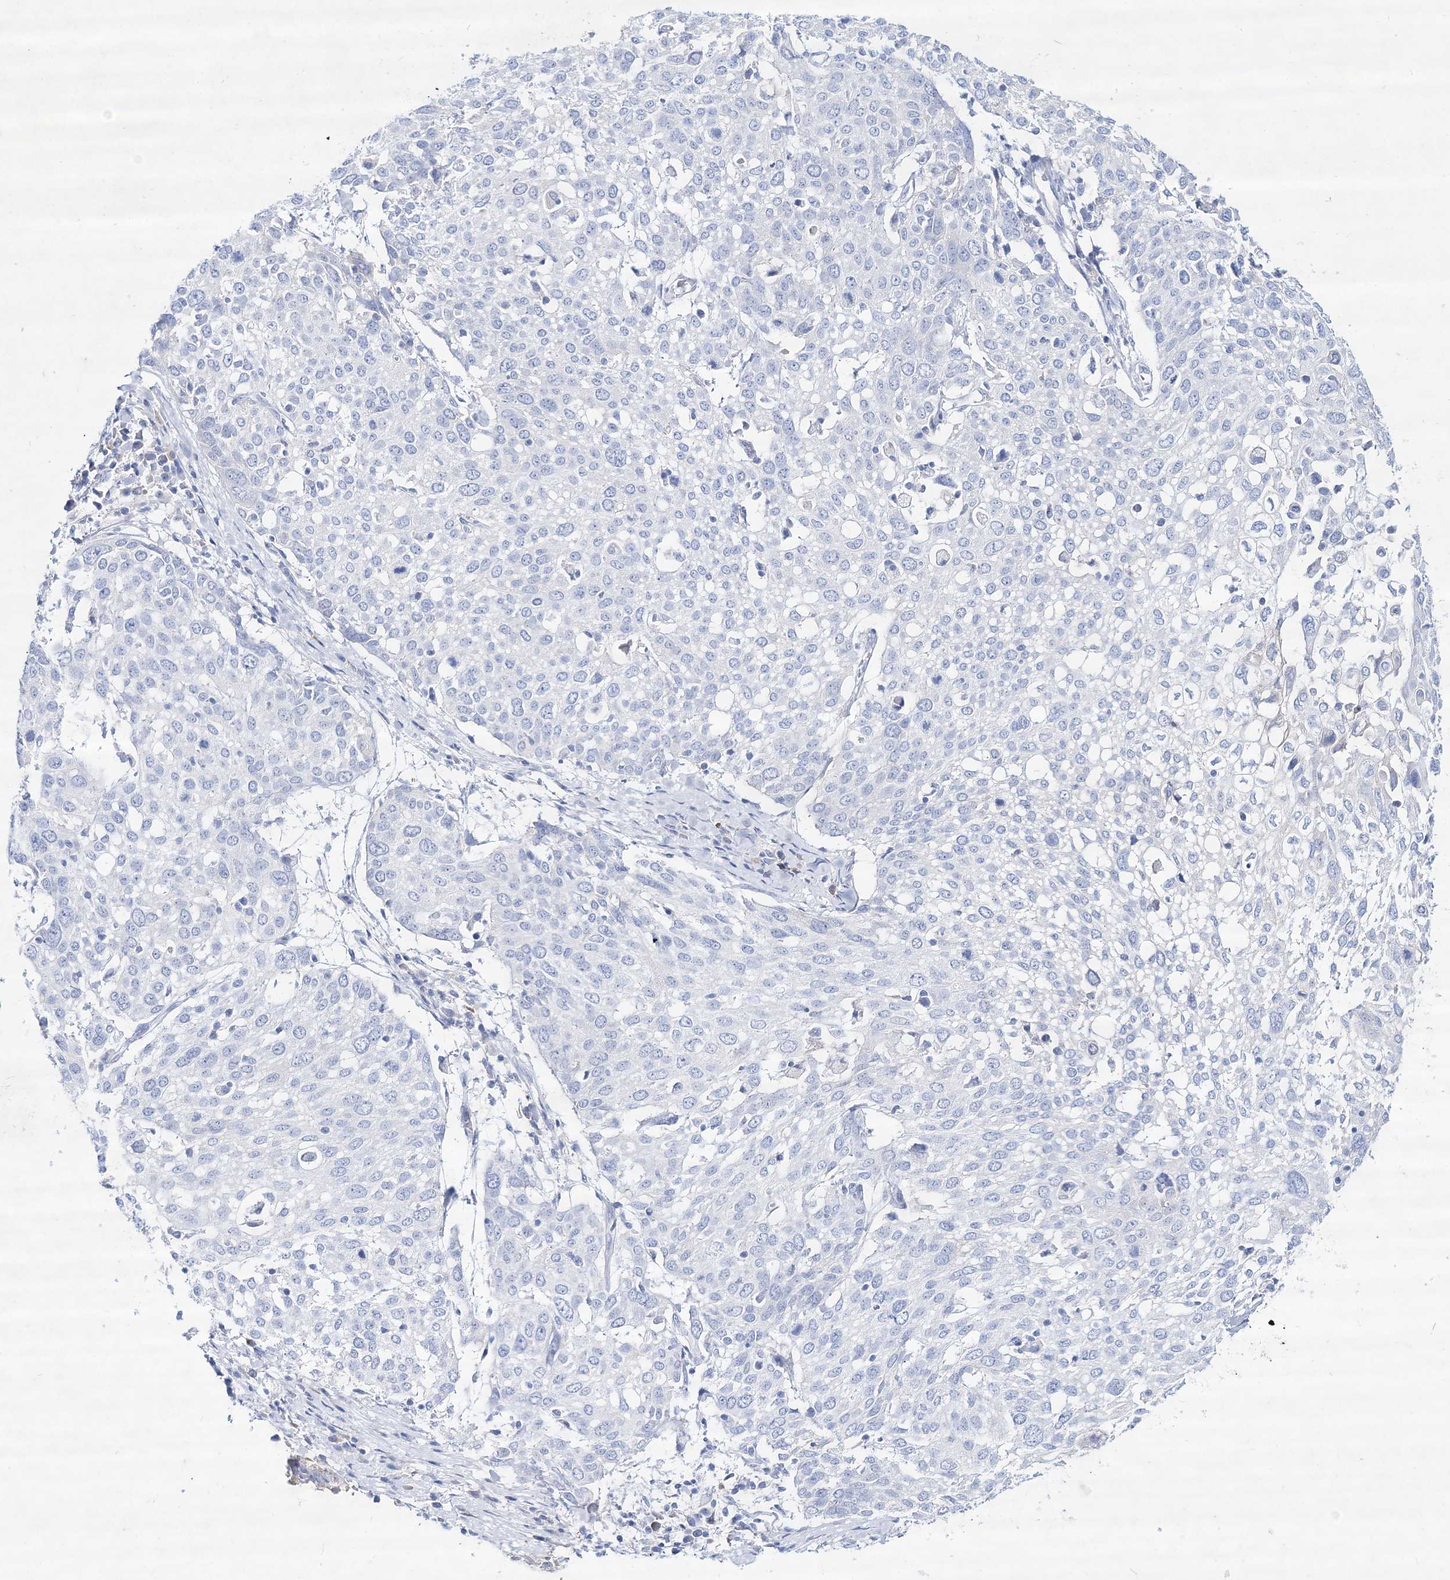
{"staining": {"intensity": "negative", "quantity": "none", "location": "none"}, "tissue": "lung cancer", "cell_type": "Tumor cells", "image_type": "cancer", "snomed": [{"axis": "morphology", "description": "Squamous cell carcinoma, NOS"}, {"axis": "topography", "description": "Lung"}], "caption": "An image of human lung squamous cell carcinoma is negative for staining in tumor cells.", "gene": "SPINK7", "patient": {"sex": "male", "age": 65}}